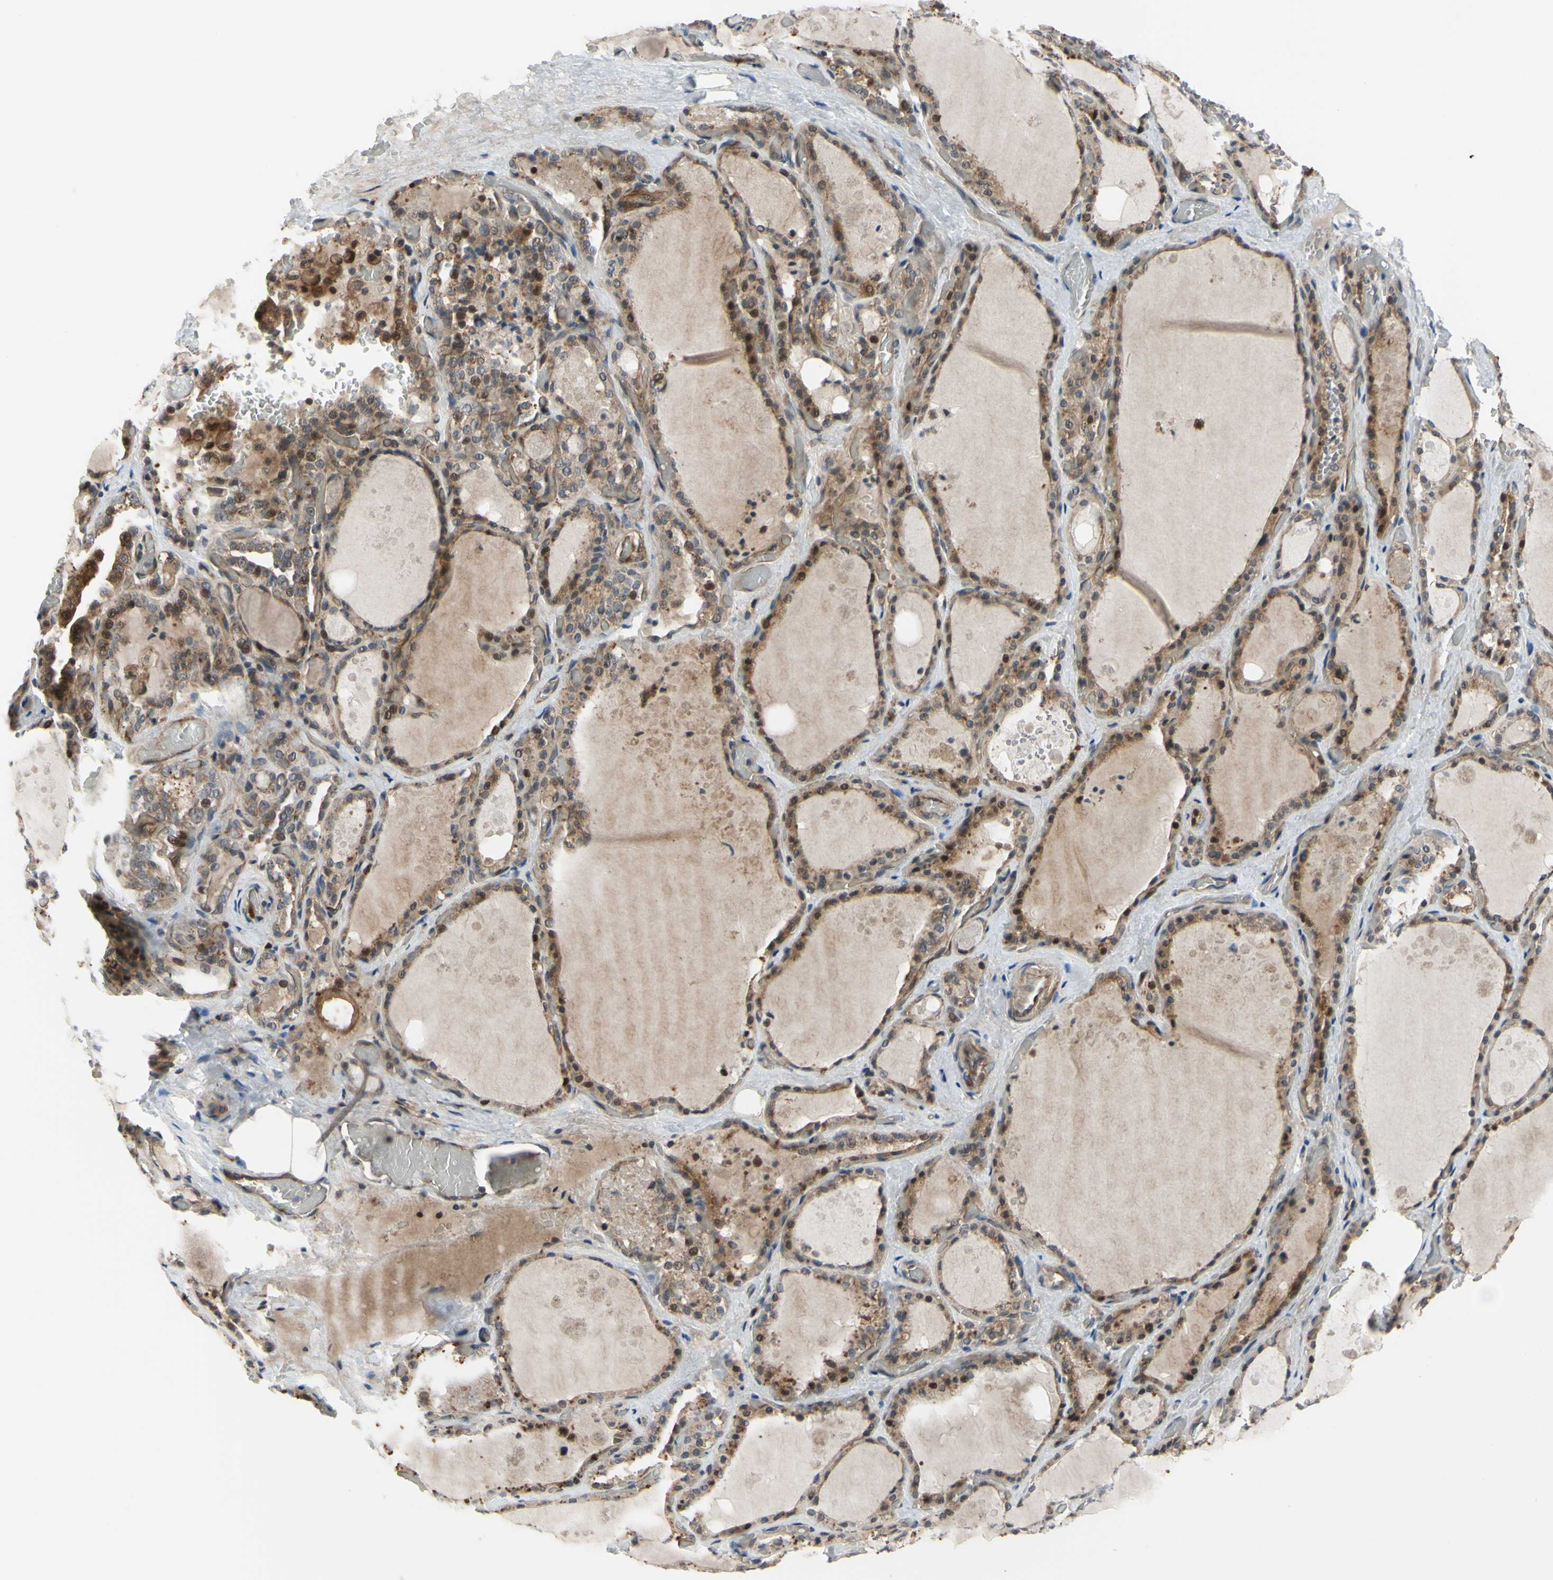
{"staining": {"intensity": "moderate", "quantity": ">75%", "location": "cytoplasmic/membranous,nuclear"}, "tissue": "thyroid gland", "cell_type": "Glandular cells", "image_type": "normal", "snomed": [{"axis": "morphology", "description": "Normal tissue, NOS"}, {"axis": "topography", "description": "Thyroid gland"}], "caption": "Protein expression analysis of normal thyroid gland shows moderate cytoplasmic/membranous,nuclear positivity in about >75% of glandular cells.", "gene": "COMMD9", "patient": {"sex": "male", "age": 61}}